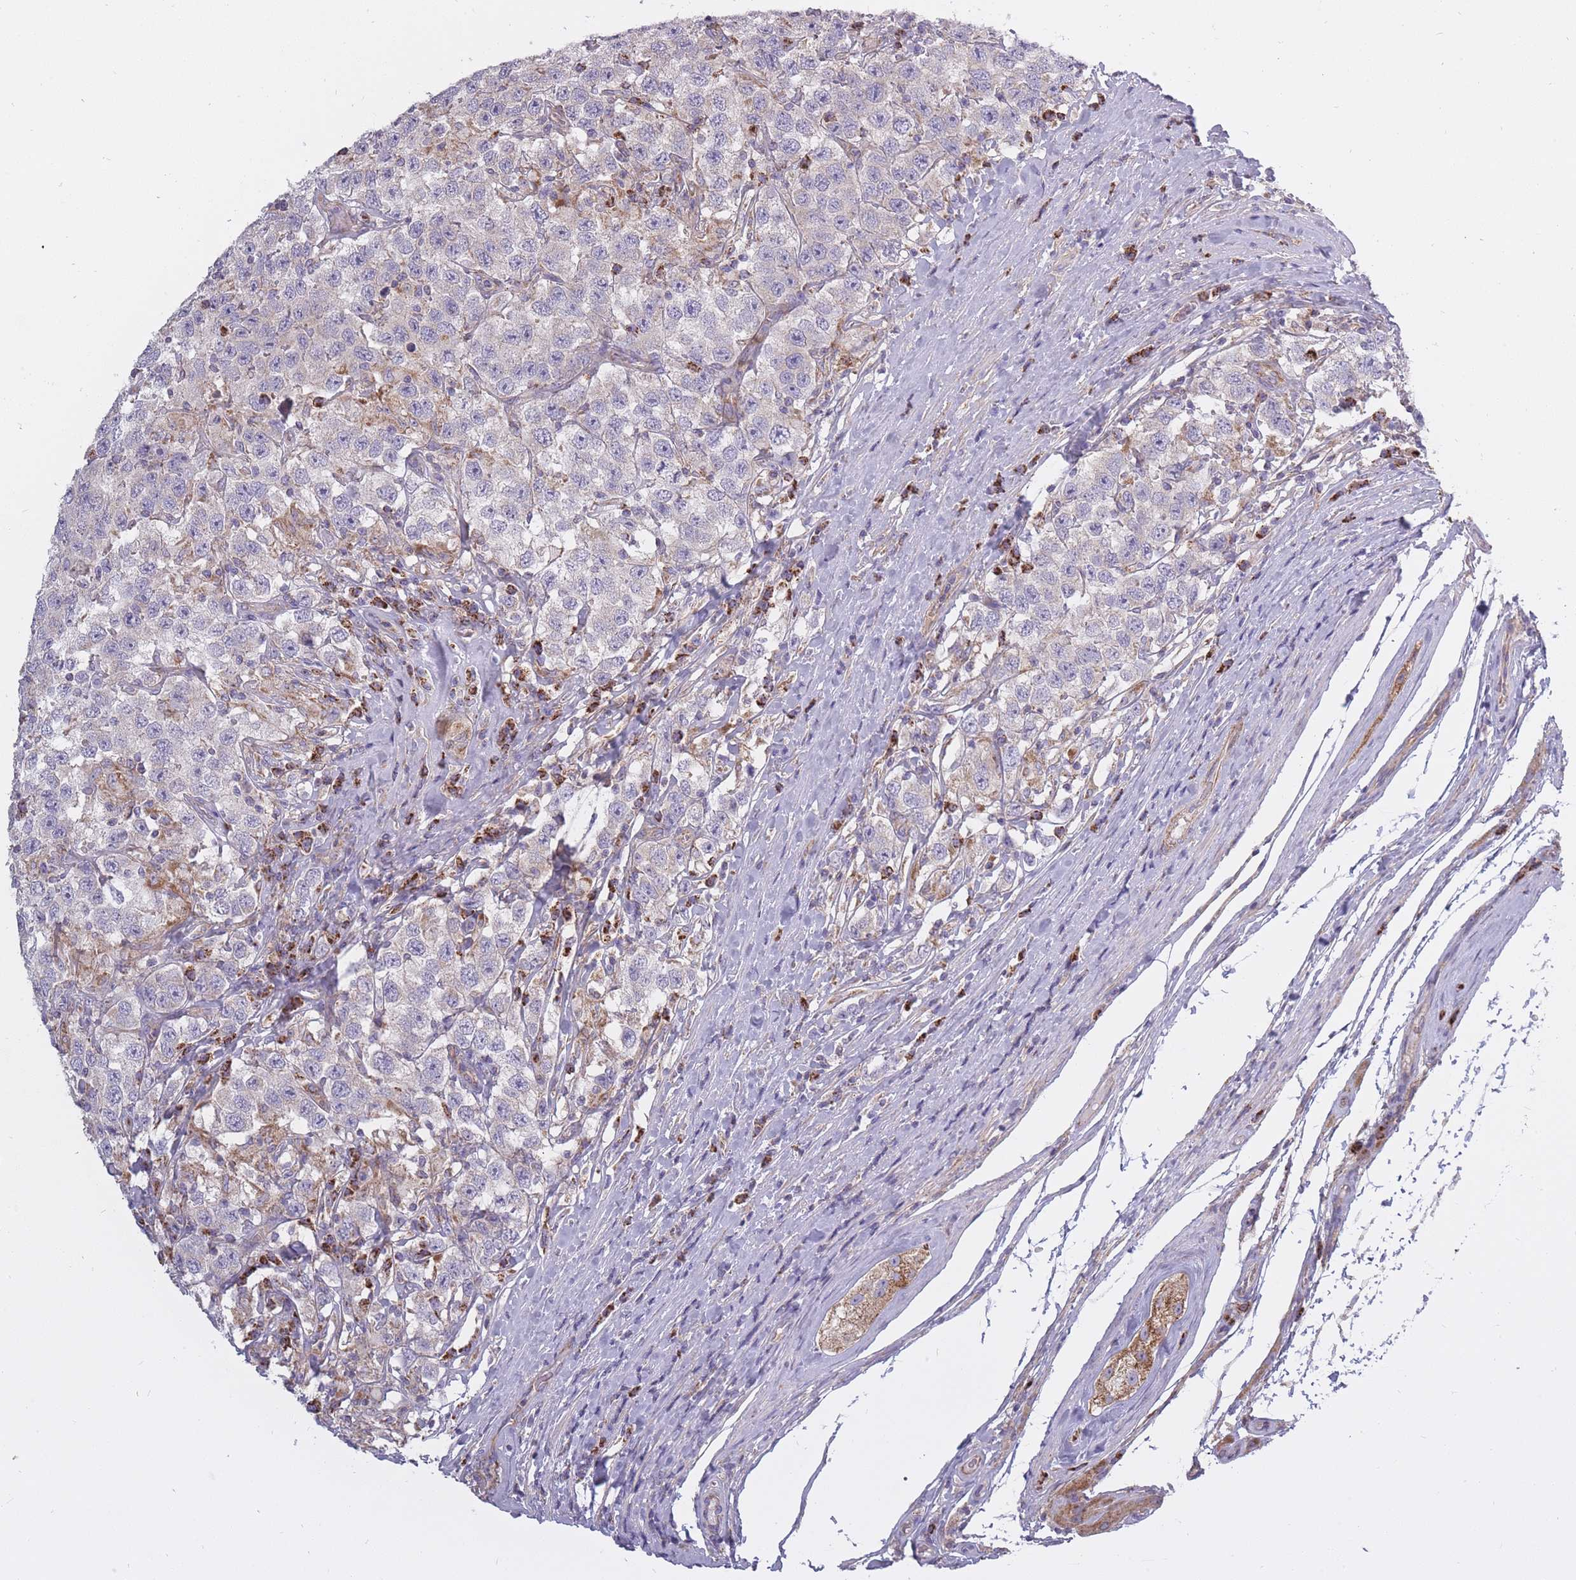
{"staining": {"intensity": "negative", "quantity": "none", "location": "none"}, "tissue": "testis cancer", "cell_type": "Tumor cells", "image_type": "cancer", "snomed": [{"axis": "morphology", "description": "Seminoma, NOS"}, {"axis": "topography", "description": "Testis"}], "caption": "The photomicrograph shows no staining of tumor cells in testis cancer.", "gene": "ALKBH4", "patient": {"sex": "male", "age": 41}}